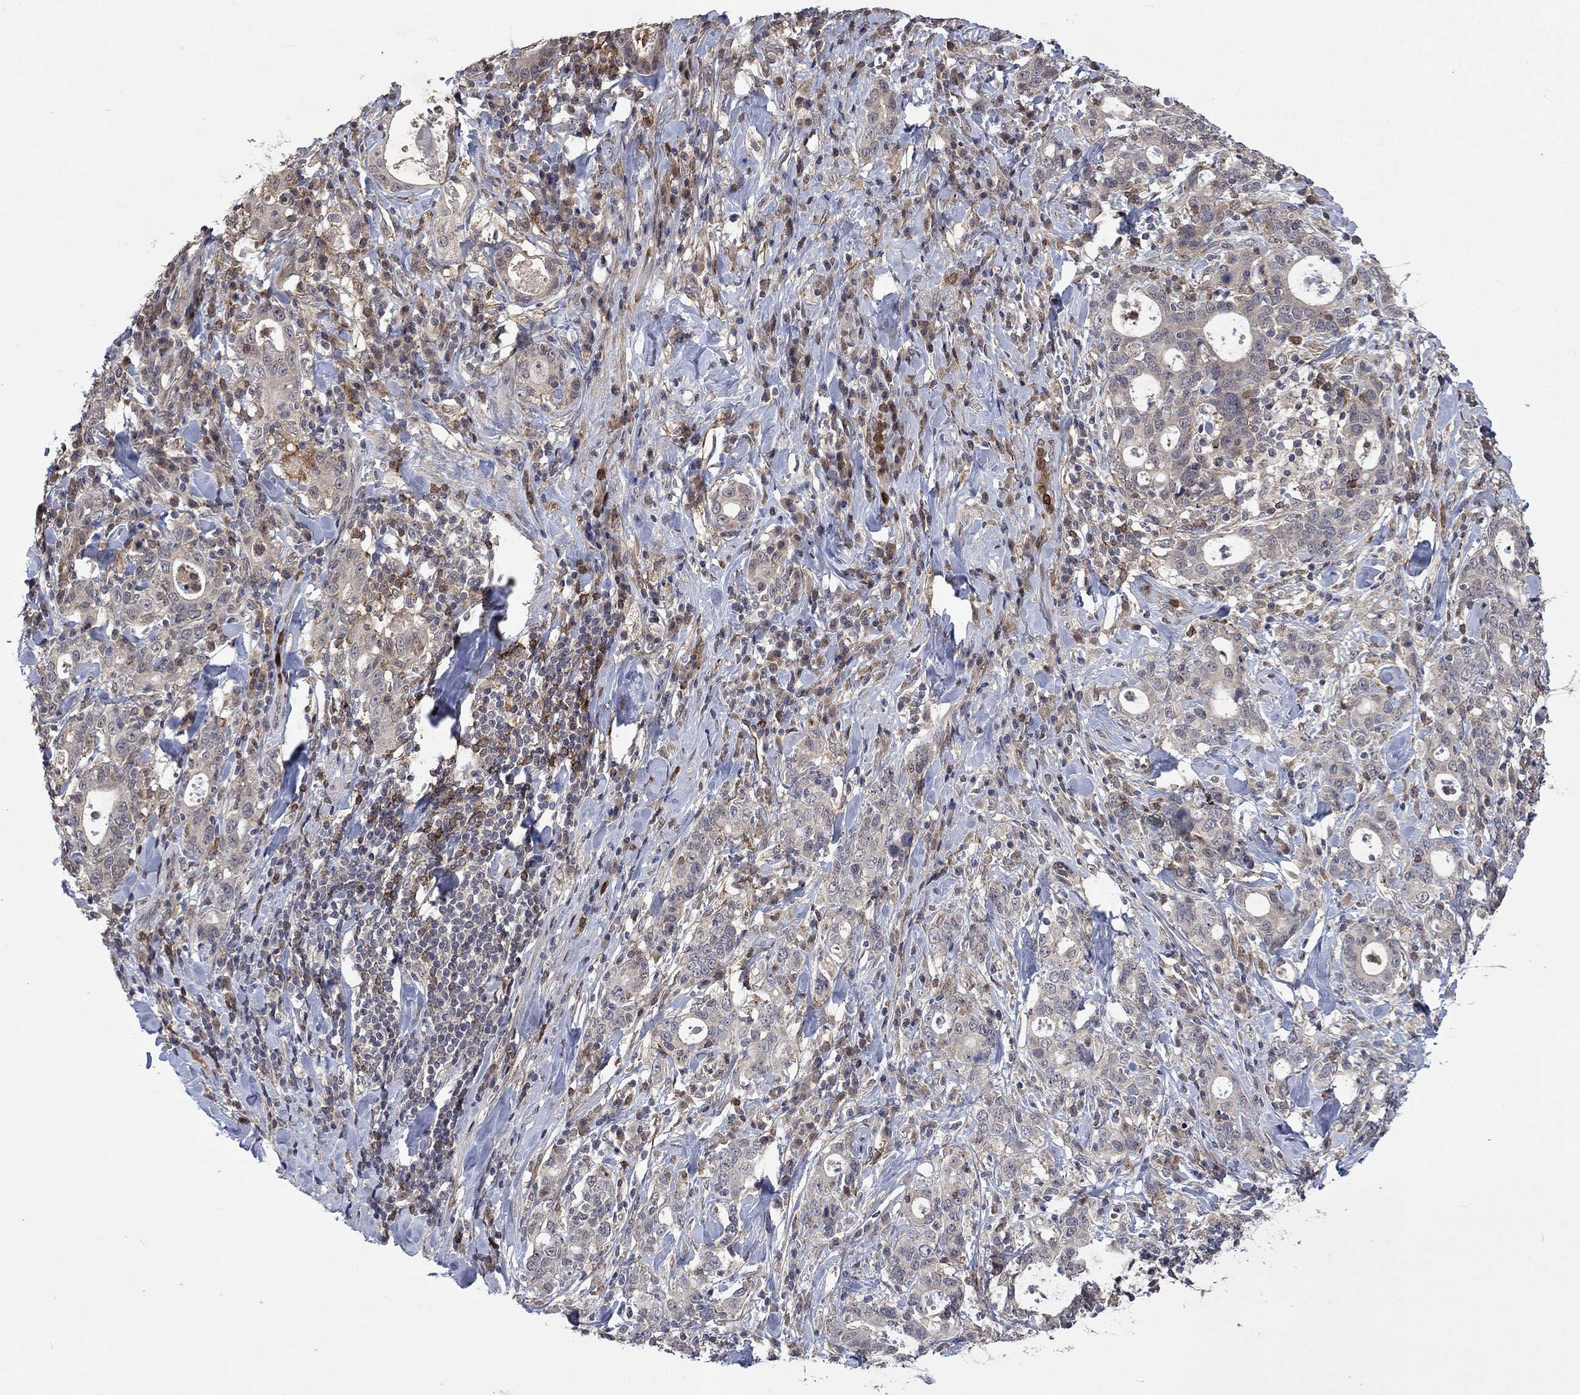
{"staining": {"intensity": "negative", "quantity": "none", "location": "none"}, "tissue": "stomach cancer", "cell_type": "Tumor cells", "image_type": "cancer", "snomed": [{"axis": "morphology", "description": "Adenocarcinoma, NOS"}, {"axis": "topography", "description": "Stomach"}], "caption": "Stomach cancer stained for a protein using immunohistochemistry (IHC) demonstrates no positivity tumor cells.", "gene": "PPP1R9A", "patient": {"sex": "male", "age": 79}}